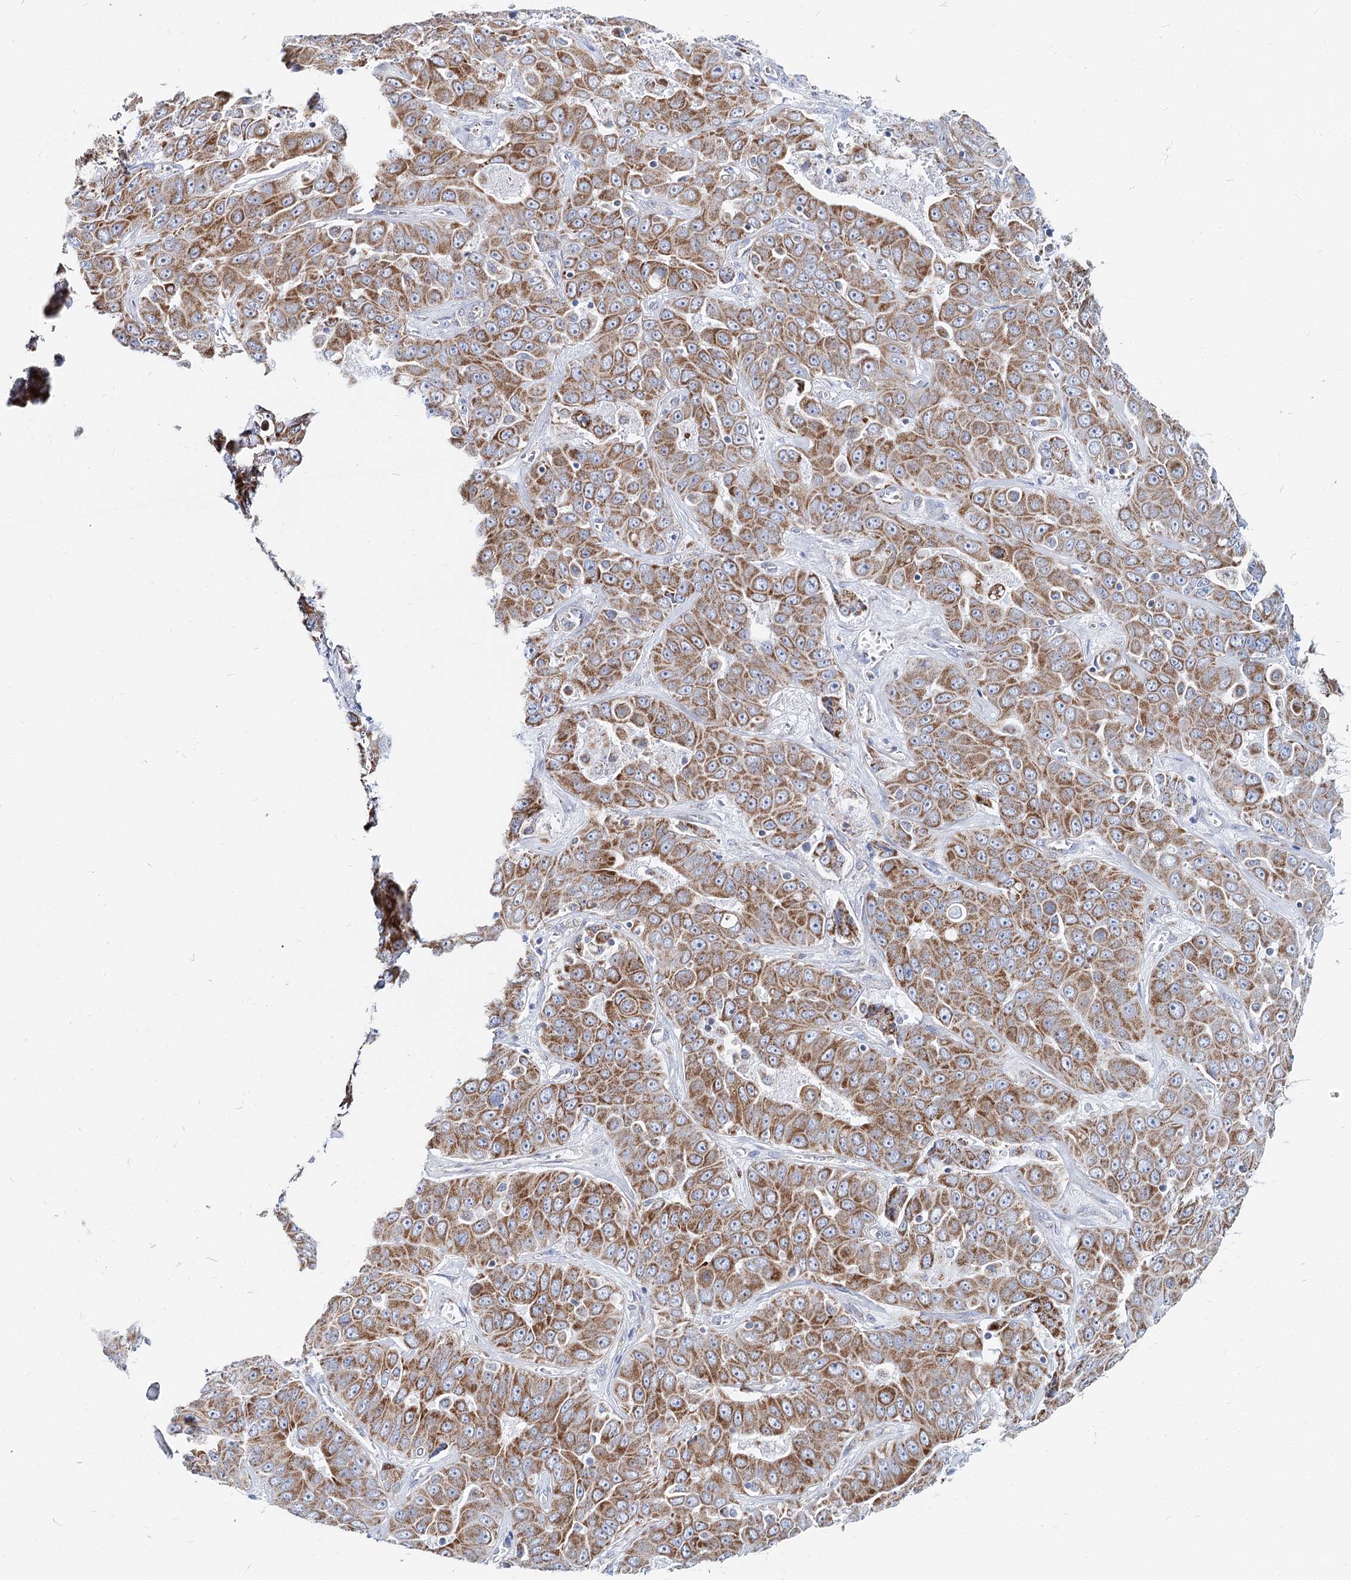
{"staining": {"intensity": "moderate", "quantity": "25%-75%", "location": "cytoplasmic/membranous"}, "tissue": "liver cancer", "cell_type": "Tumor cells", "image_type": "cancer", "snomed": [{"axis": "morphology", "description": "Cholangiocarcinoma"}, {"axis": "topography", "description": "Liver"}], "caption": "Immunohistochemical staining of human cholangiocarcinoma (liver) exhibits medium levels of moderate cytoplasmic/membranous protein positivity in approximately 25%-75% of tumor cells.", "gene": "MCCC2", "patient": {"sex": "female", "age": 52}}